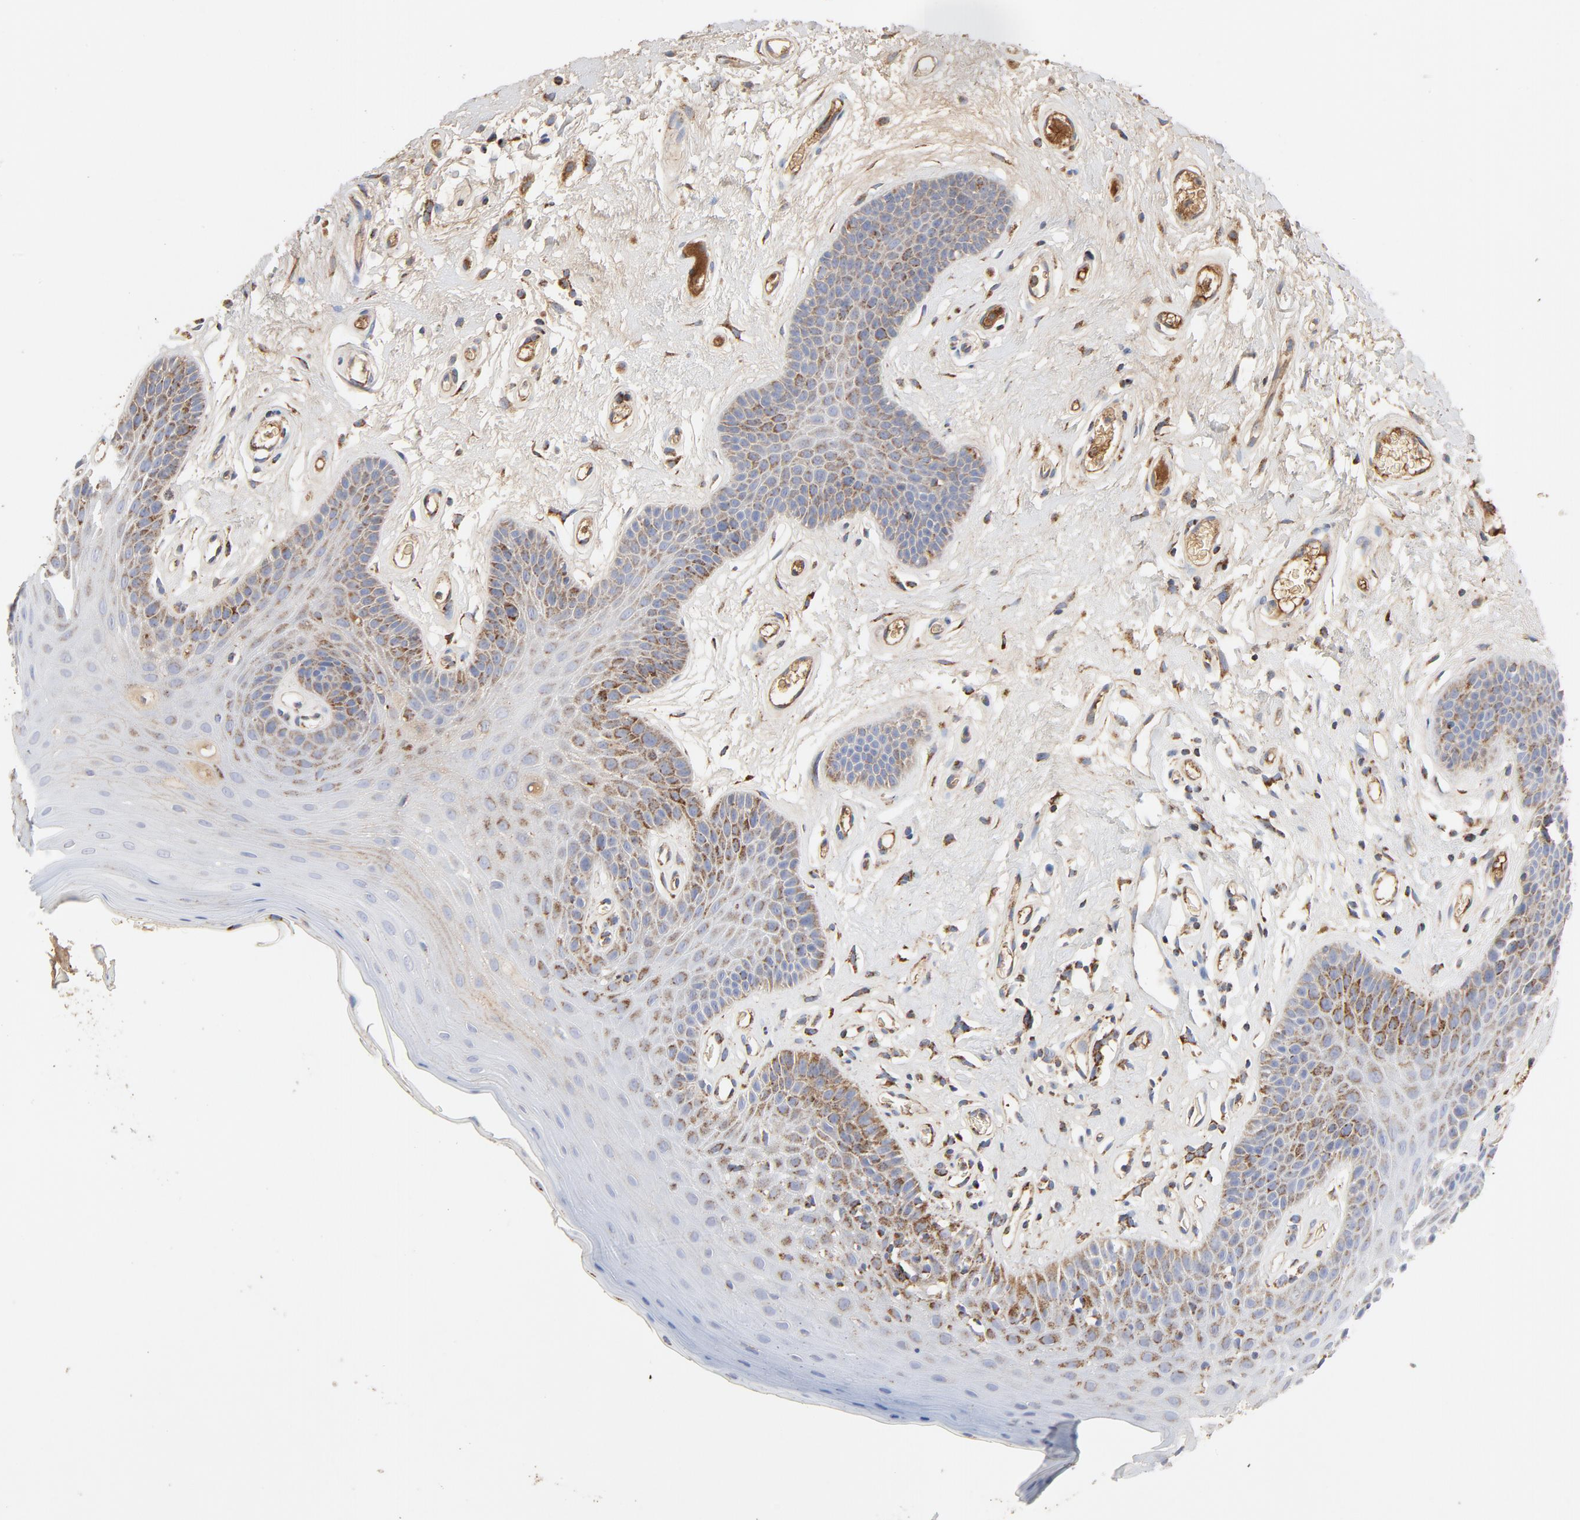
{"staining": {"intensity": "moderate", "quantity": "25%-75%", "location": "cytoplasmic/membranous"}, "tissue": "oral mucosa", "cell_type": "Squamous epithelial cells", "image_type": "normal", "snomed": [{"axis": "morphology", "description": "Normal tissue, NOS"}, {"axis": "morphology", "description": "Squamous cell carcinoma, NOS"}, {"axis": "topography", "description": "Skeletal muscle"}, {"axis": "topography", "description": "Oral tissue"}, {"axis": "topography", "description": "Head-Neck"}], "caption": "A brown stain highlights moderate cytoplasmic/membranous expression of a protein in squamous epithelial cells of normal oral mucosa. (Brightfield microscopy of DAB IHC at high magnification).", "gene": "PCNX4", "patient": {"sex": "male", "age": 71}}